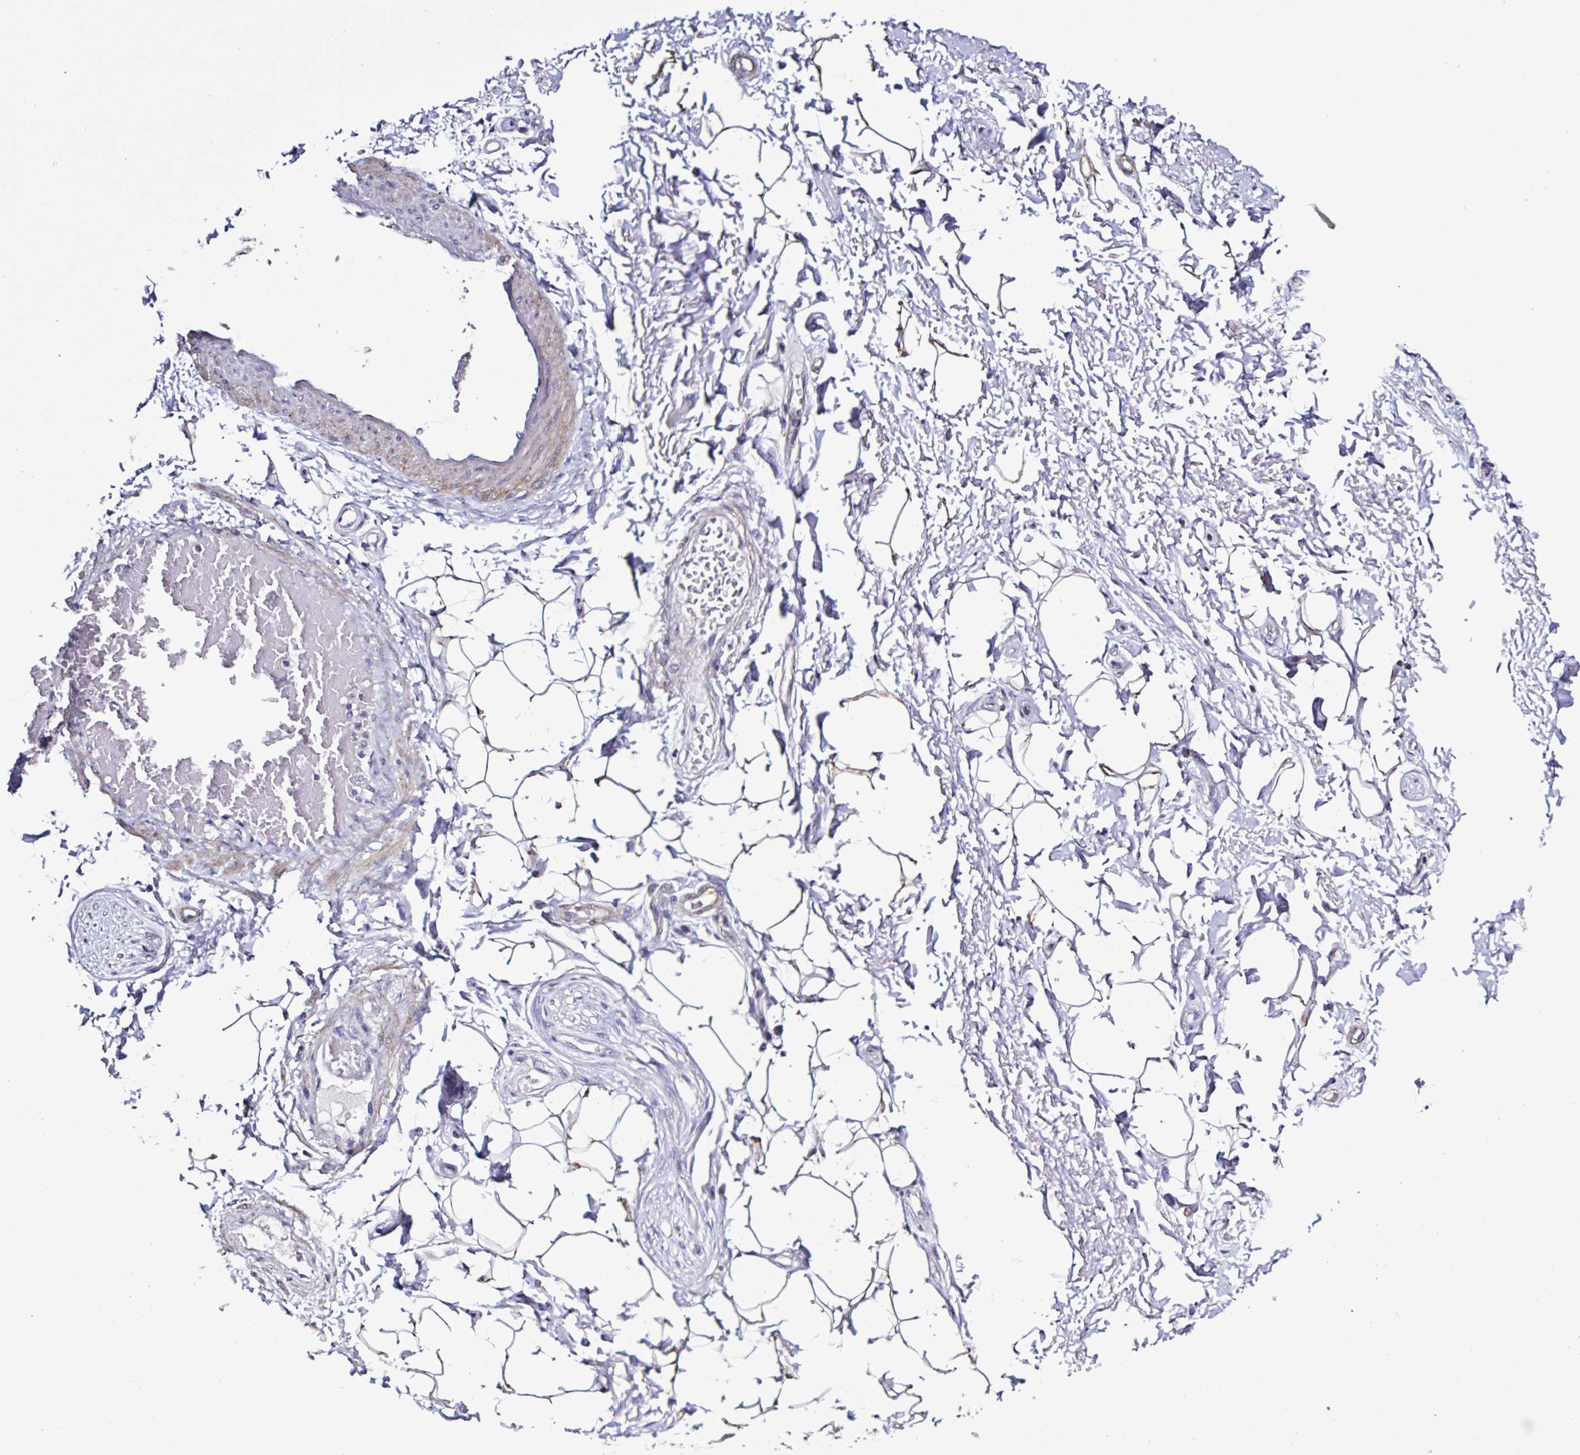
{"staining": {"intensity": "negative", "quantity": "none", "location": "none"}, "tissue": "adipose tissue", "cell_type": "Adipocytes", "image_type": "normal", "snomed": [{"axis": "morphology", "description": "Normal tissue, NOS"}, {"axis": "topography", "description": "Peripheral nerve tissue"}], "caption": "The image shows no significant expression in adipocytes of adipose tissue. Nuclei are stained in blue.", "gene": "PLA2G4E", "patient": {"sex": "male", "age": 51}}